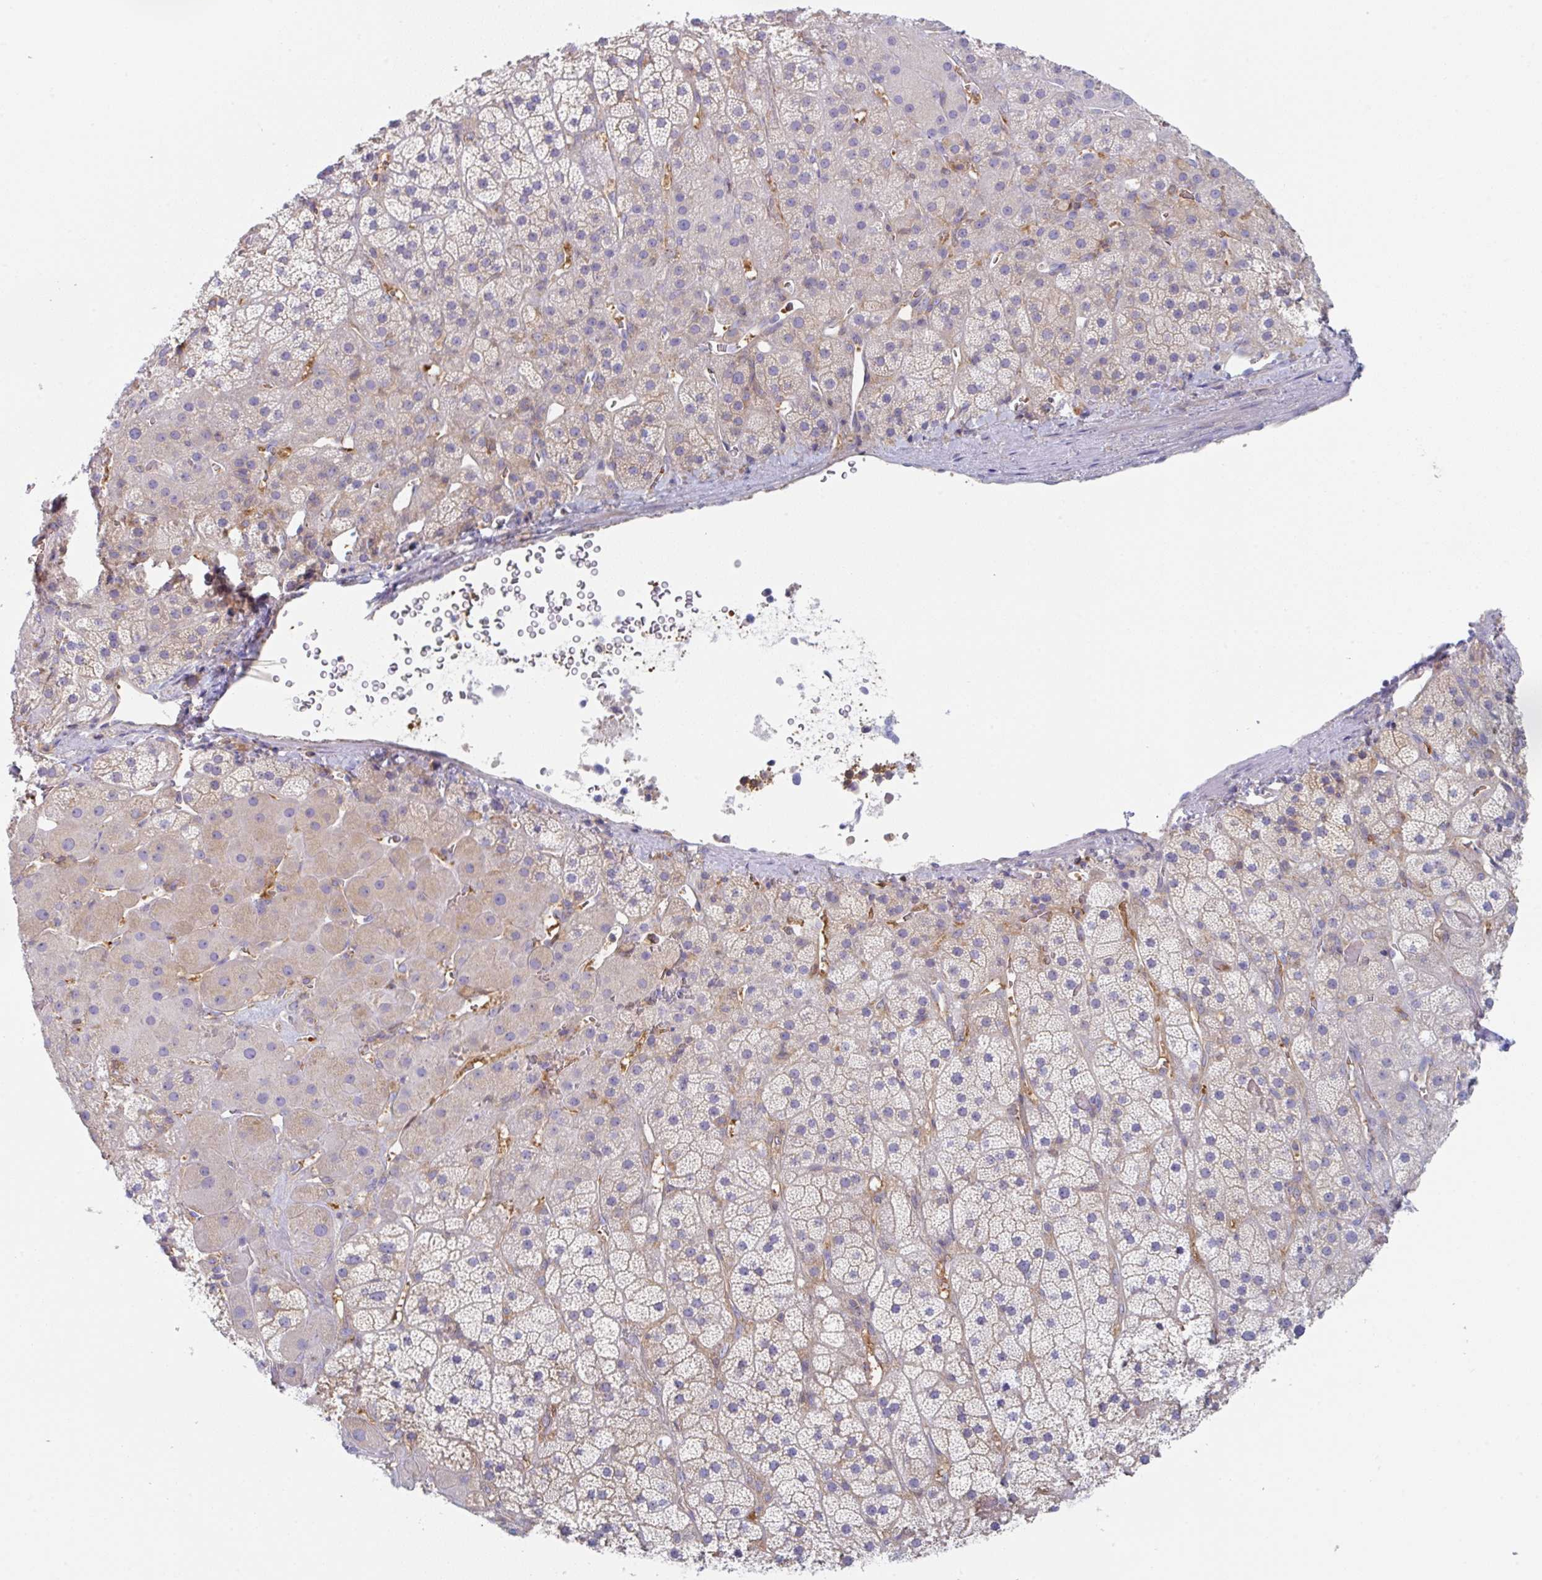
{"staining": {"intensity": "moderate", "quantity": "<25%", "location": "cytoplasmic/membranous"}, "tissue": "adrenal gland", "cell_type": "Glandular cells", "image_type": "normal", "snomed": [{"axis": "morphology", "description": "Normal tissue, NOS"}, {"axis": "topography", "description": "Adrenal gland"}], "caption": "Adrenal gland stained with DAB IHC reveals low levels of moderate cytoplasmic/membranous staining in approximately <25% of glandular cells.", "gene": "AMPD2", "patient": {"sex": "male", "age": 57}}